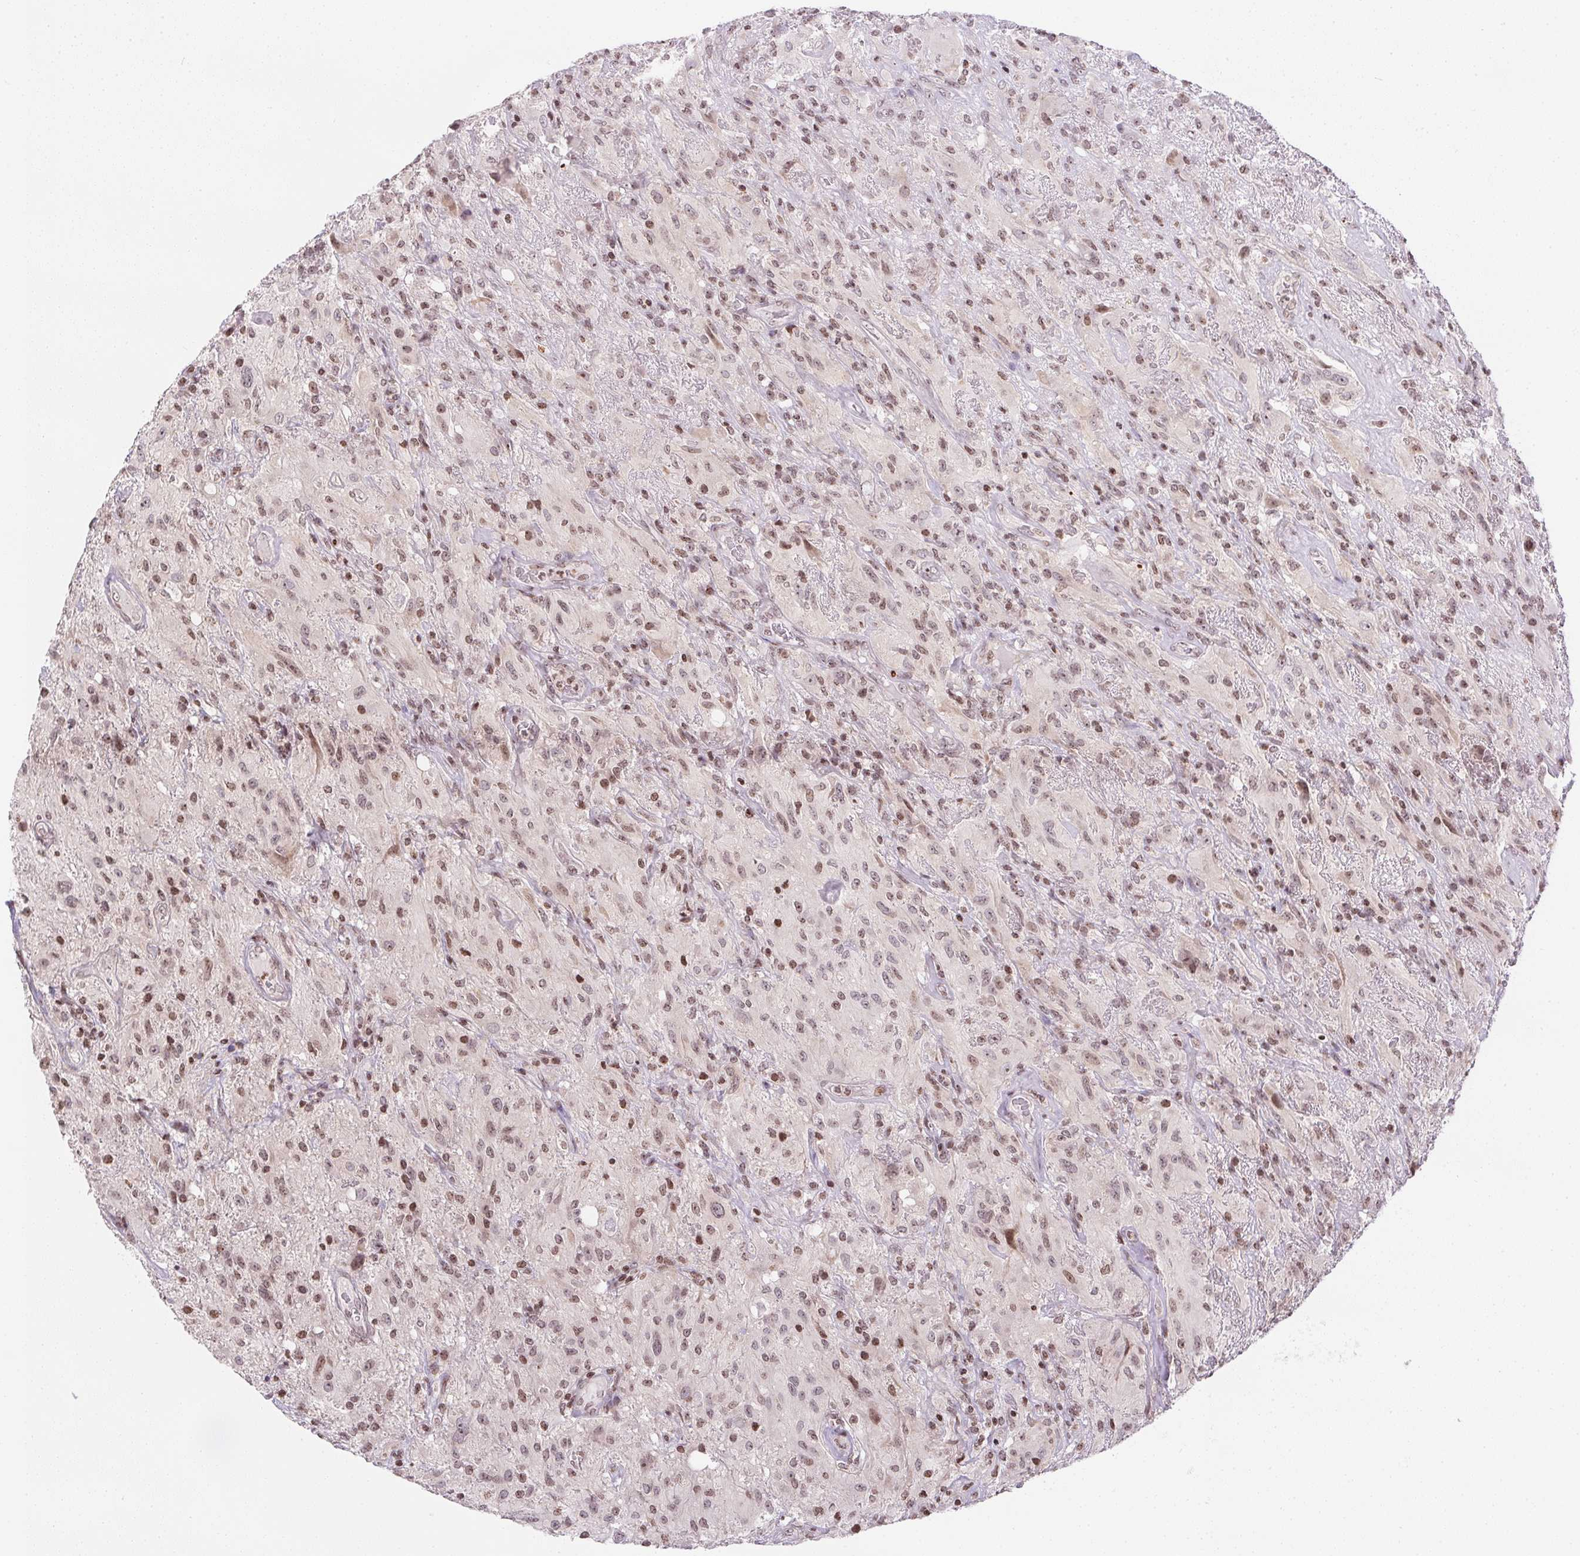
{"staining": {"intensity": "moderate", "quantity": ">75%", "location": "nuclear"}, "tissue": "glioma", "cell_type": "Tumor cells", "image_type": "cancer", "snomed": [{"axis": "morphology", "description": "Glioma, malignant, High grade"}, {"axis": "topography", "description": "Brain"}], "caption": "Glioma stained for a protein exhibits moderate nuclear positivity in tumor cells.", "gene": "RNF181", "patient": {"sex": "male", "age": 46}}